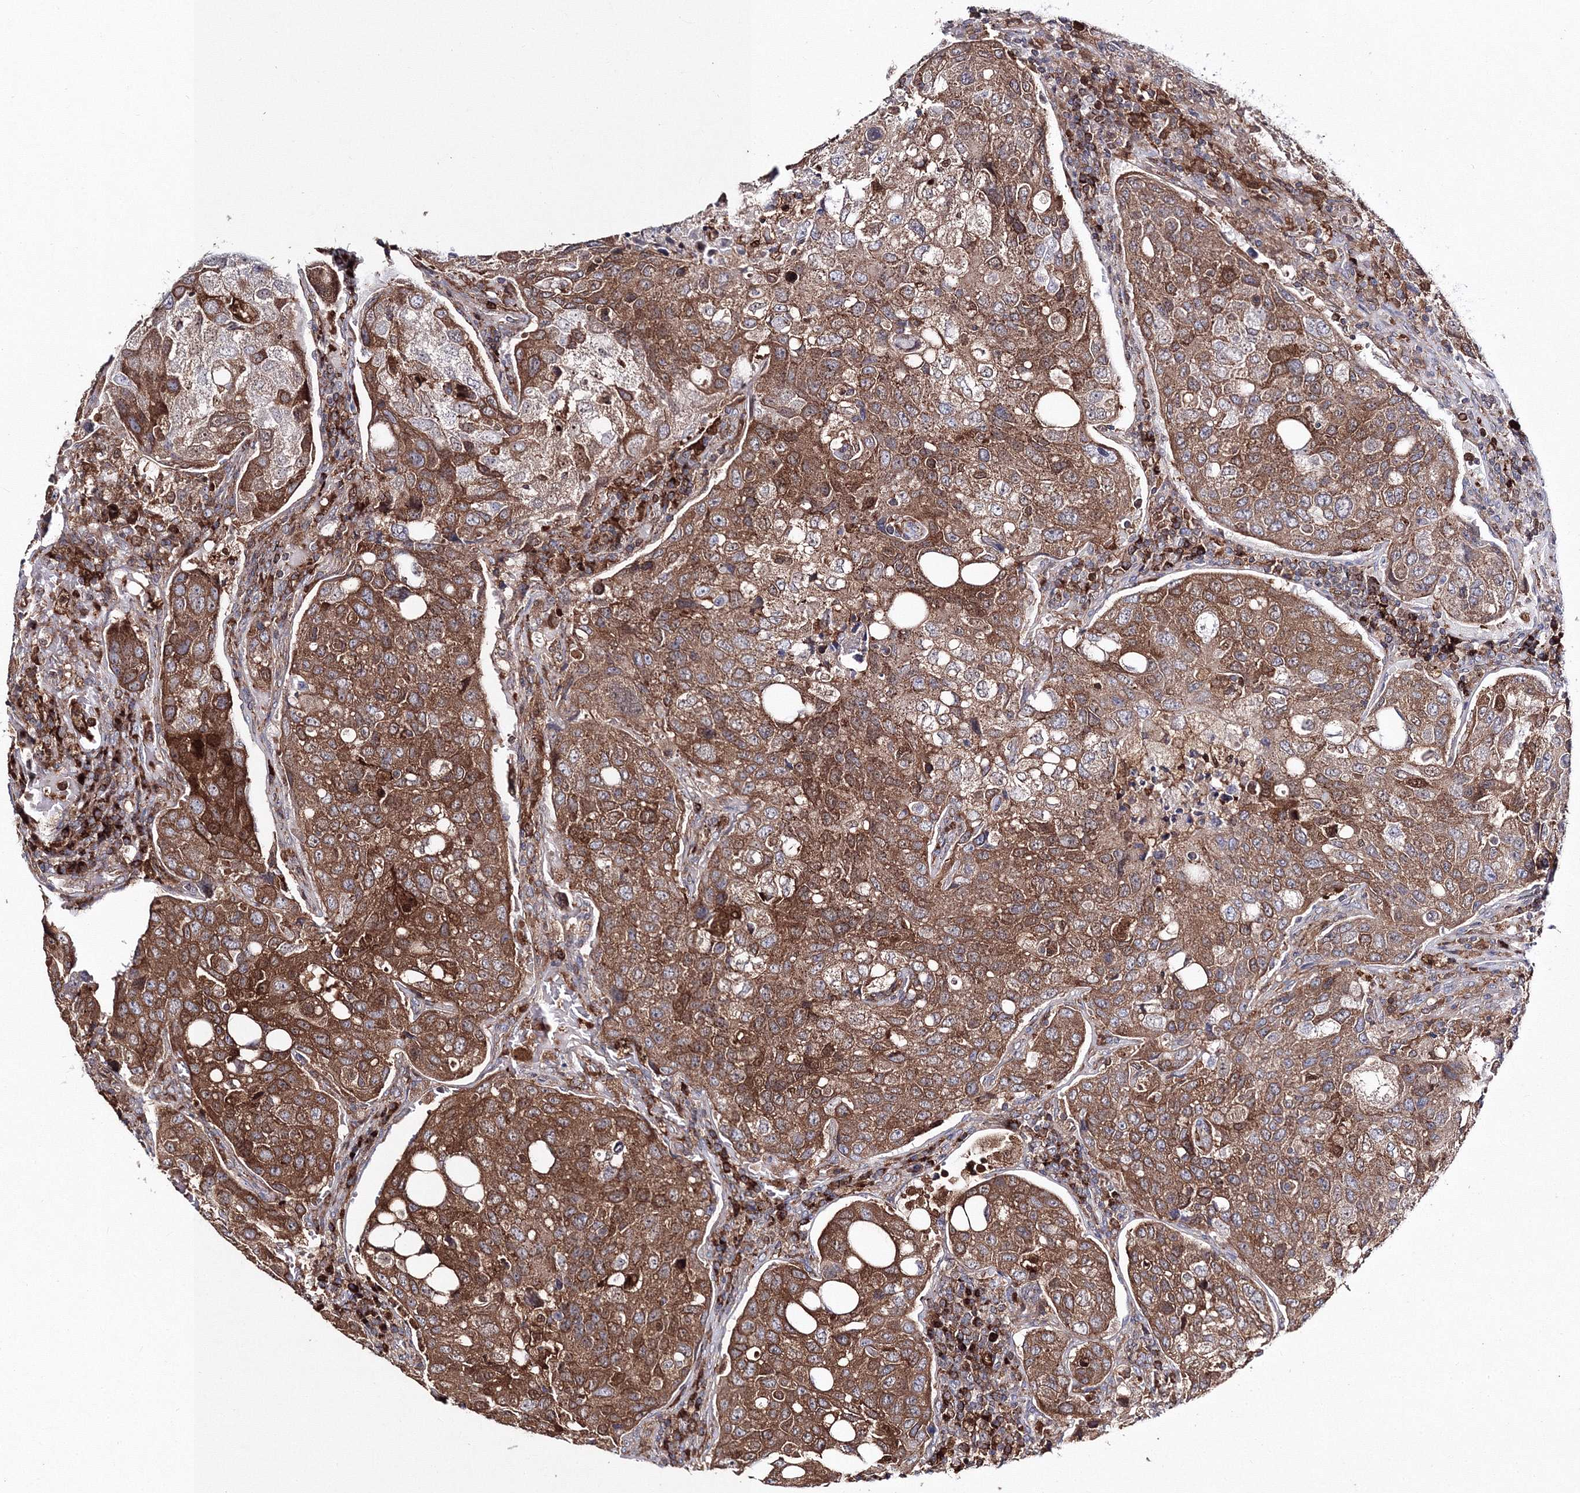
{"staining": {"intensity": "moderate", "quantity": ">75%", "location": "cytoplasmic/membranous"}, "tissue": "urothelial cancer", "cell_type": "Tumor cells", "image_type": "cancer", "snomed": [{"axis": "morphology", "description": "Urothelial carcinoma, High grade"}, {"axis": "topography", "description": "Lymph node"}, {"axis": "topography", "description": "Urinary bladder"}], "caption": "Protein staining of urothelial cancer tissue exhibits moderate cytoplasmic/membranous positivity in about >75% of tumor cells.", "gene": "ARCN1", "patient": {"sex": "male", "age": 51}}